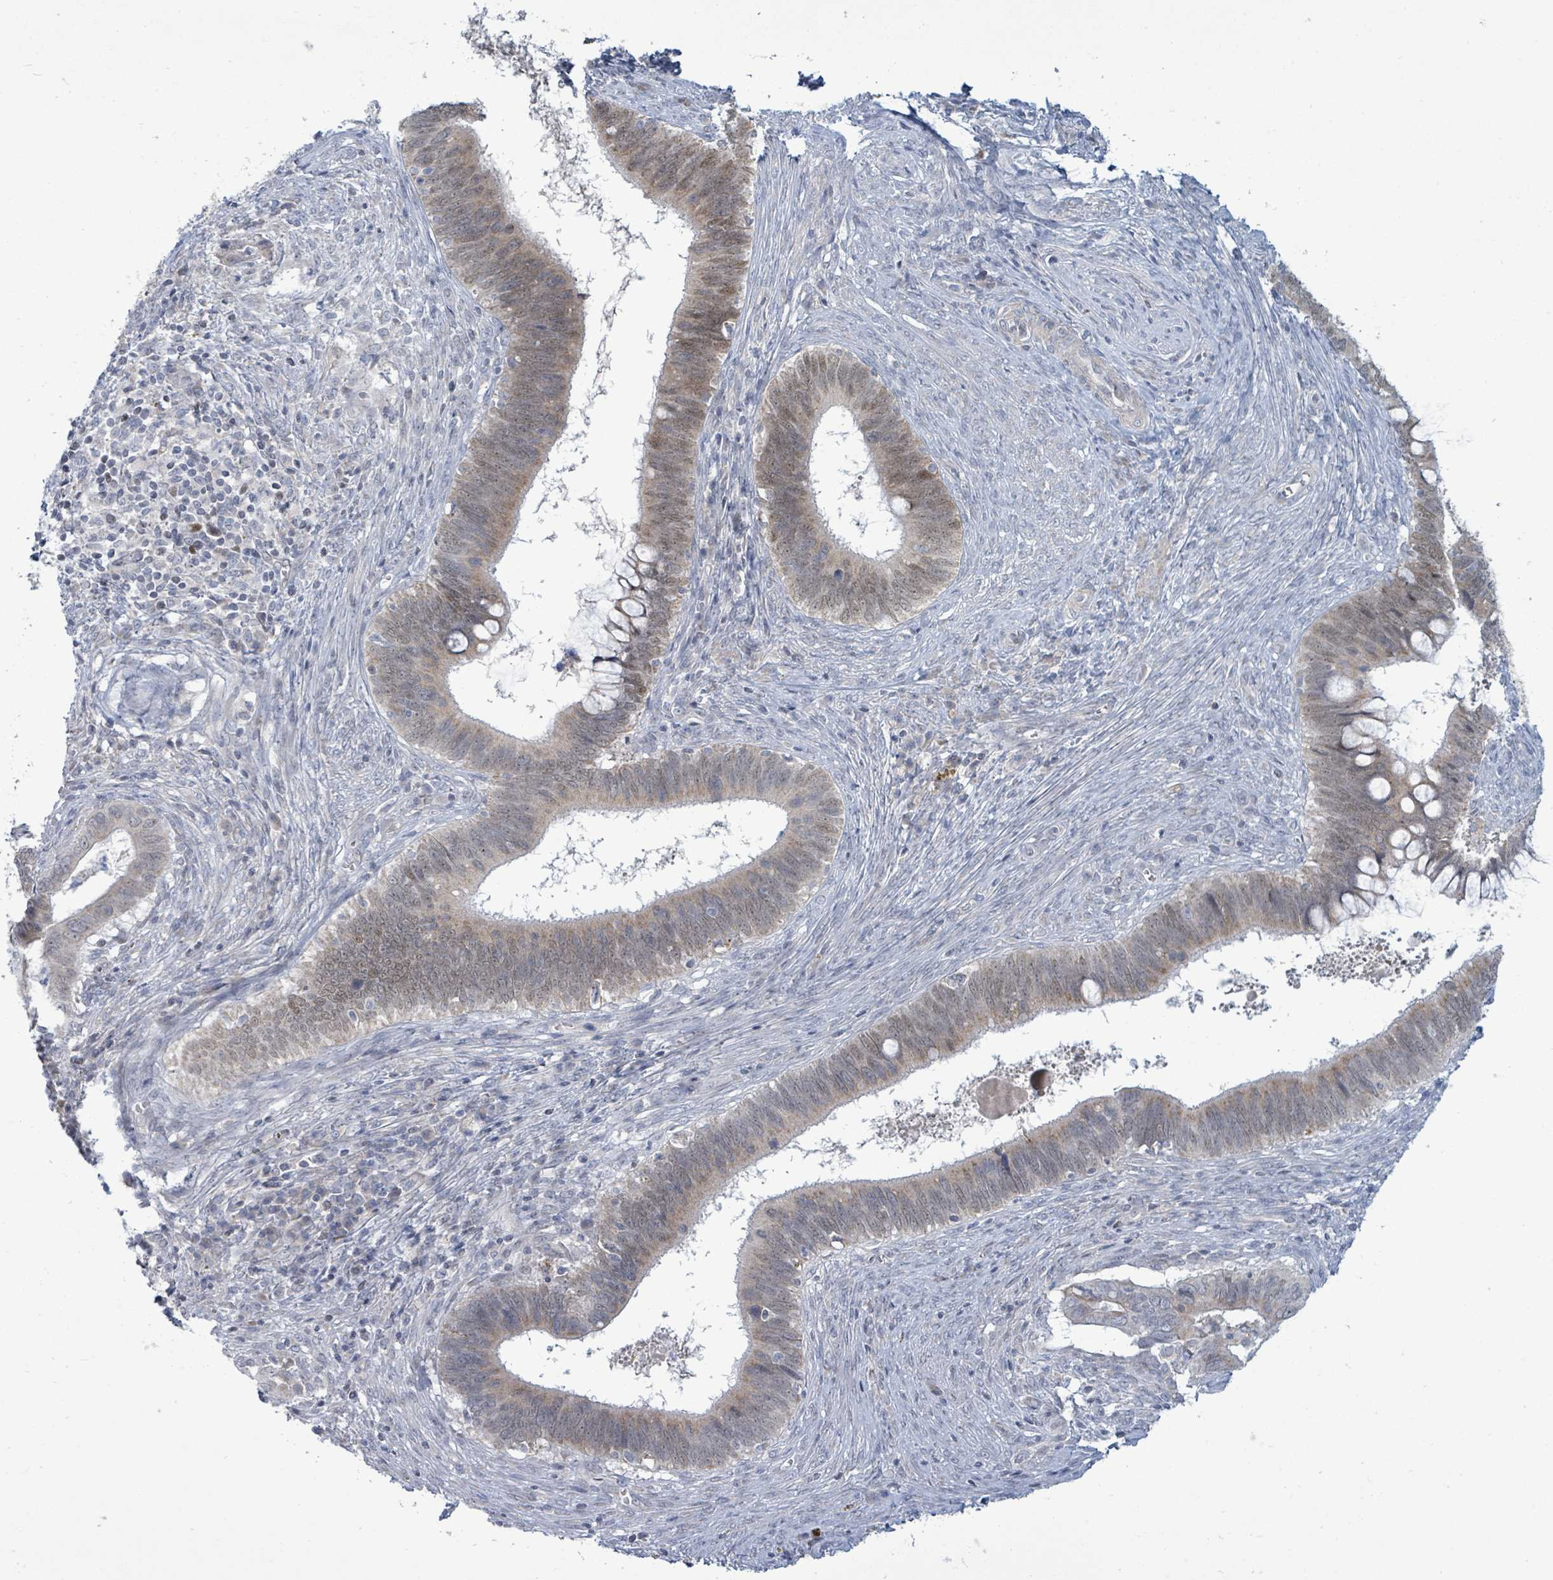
{"staining": {"intensity": "moderate", "quantity": "<25%", "location": "cytoplasmic/membranous,nuclear"}, "tissue": "cervical cancer", "cell_type": "Tumor cells", "image_type": "cancer", "snomed": [{"axis": "morphology", "description": "Adenocarcinoma, NOS"}, {"axis": "topography", "description": "Cervix"}], "caption": "The micrograph displays staining of cervical cancer (adenocarcinoma), revealing moderate cytoplasmic/membranous and nuclear protein positivity (brown color) within tumor cells.", "gene": "ZFPM1", "patient": {"sex": "female", "age": 42}}